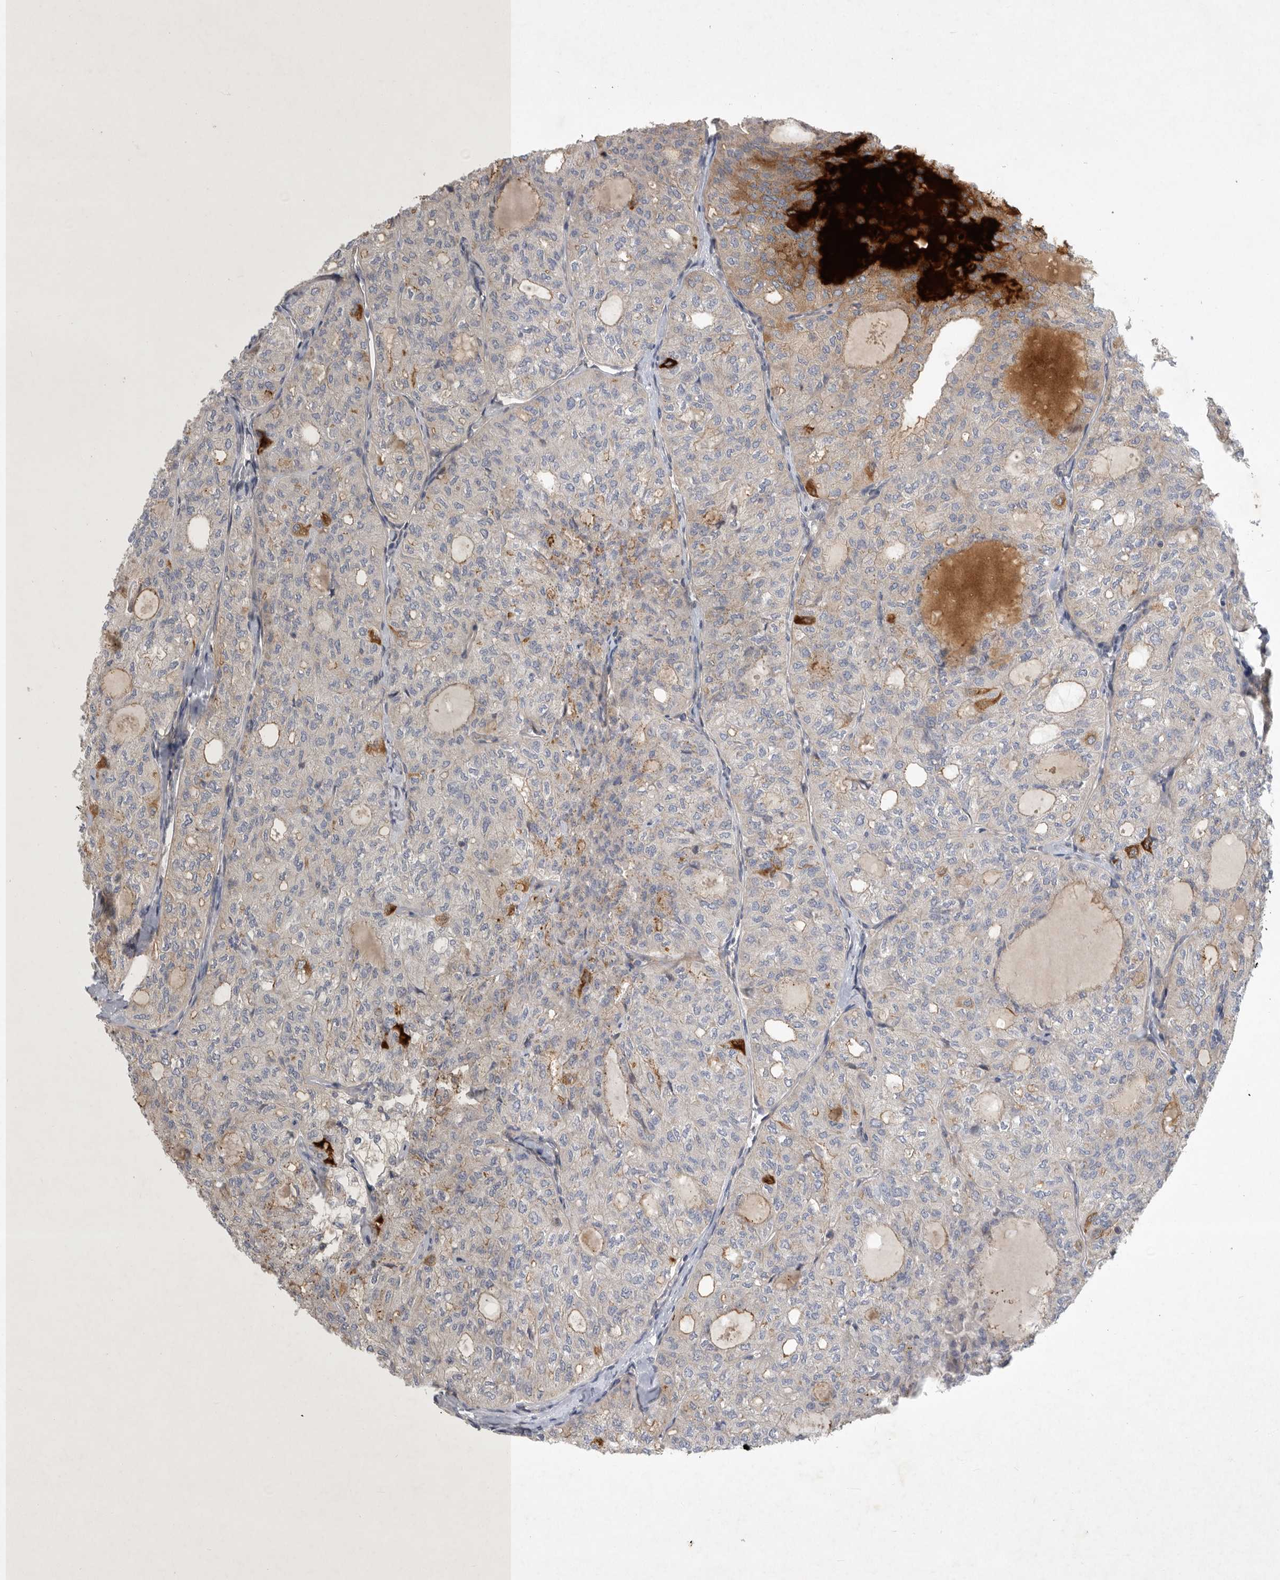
{"staining": {"intensity": "weak", "quantity": "<25%", "location": "cytoplasmic/membranous"}, "tissue": "thyroid cancer", "cell_type": "Tumor cells", "image_type": "cancer", "snomed": [{"axis": "morphology", "description": "Follicular adenoma carcinoma, NOS"}, {"axis": "topography", "description": "Thyroid gland"}], "caption": "IHC micrograph of human follicular adenoma carcinoma (thyroid) stained for a protein (brown), which demonstrates no expression in tumor cells.", "gene": "MLPH", "patient": {"sex": "male", "age": 75}}